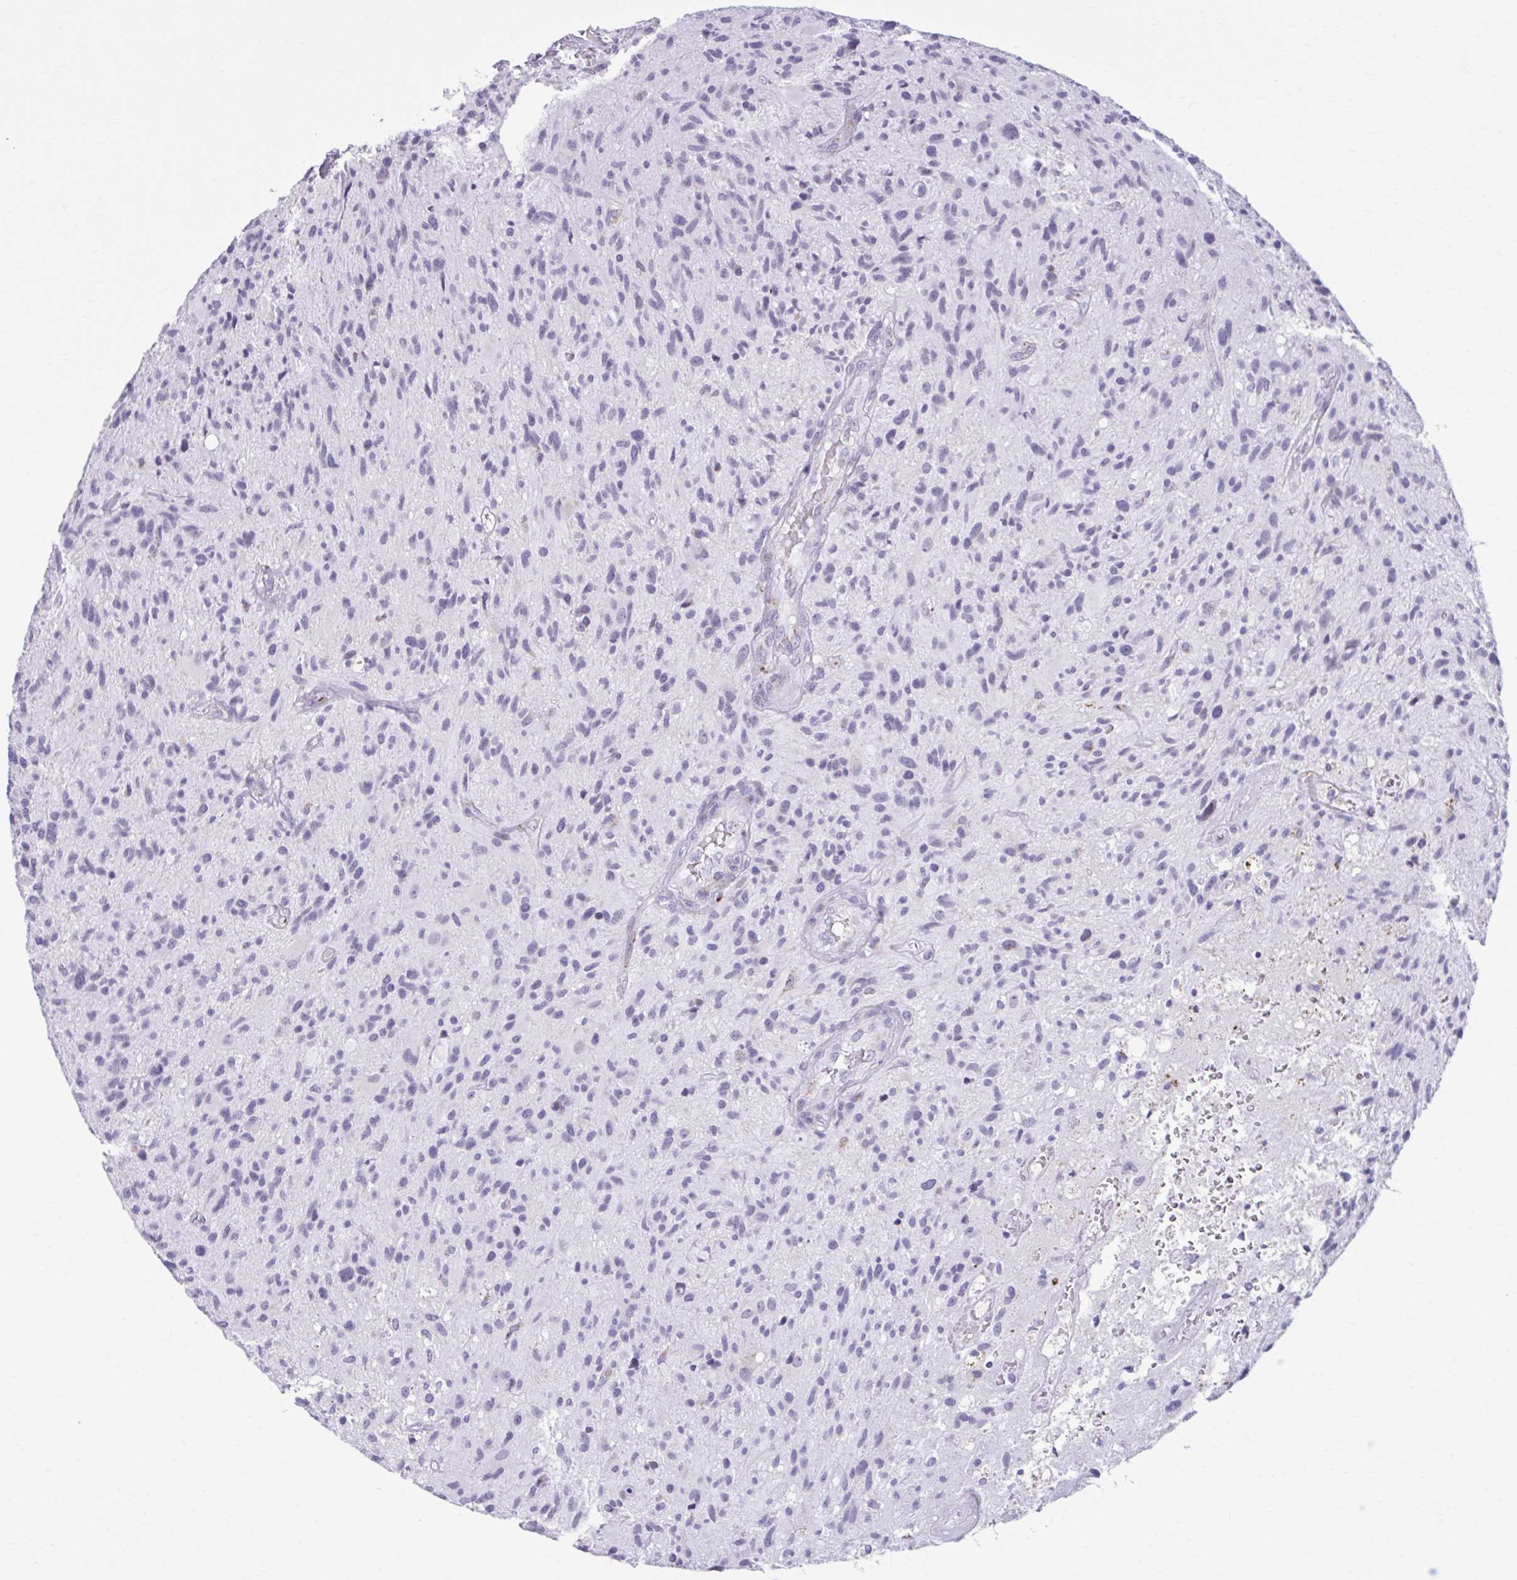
{"staining": {"intensity": "negative", "quantity": "none", "location": "none"}, "tissue": "glioma", "cell_type": "Tumor cells", "image_type": "cancer", "snomed": [{"axis": "morphology", "description": "Glioma, malignant, High grade"}, {"axis": "topography", "description": "Brain"}], "caption": "The photomicrograph displays no staining of tumor cells in glioma.", "gene": "ZNF682", "patient": {"sex": "female", "age": 70}}